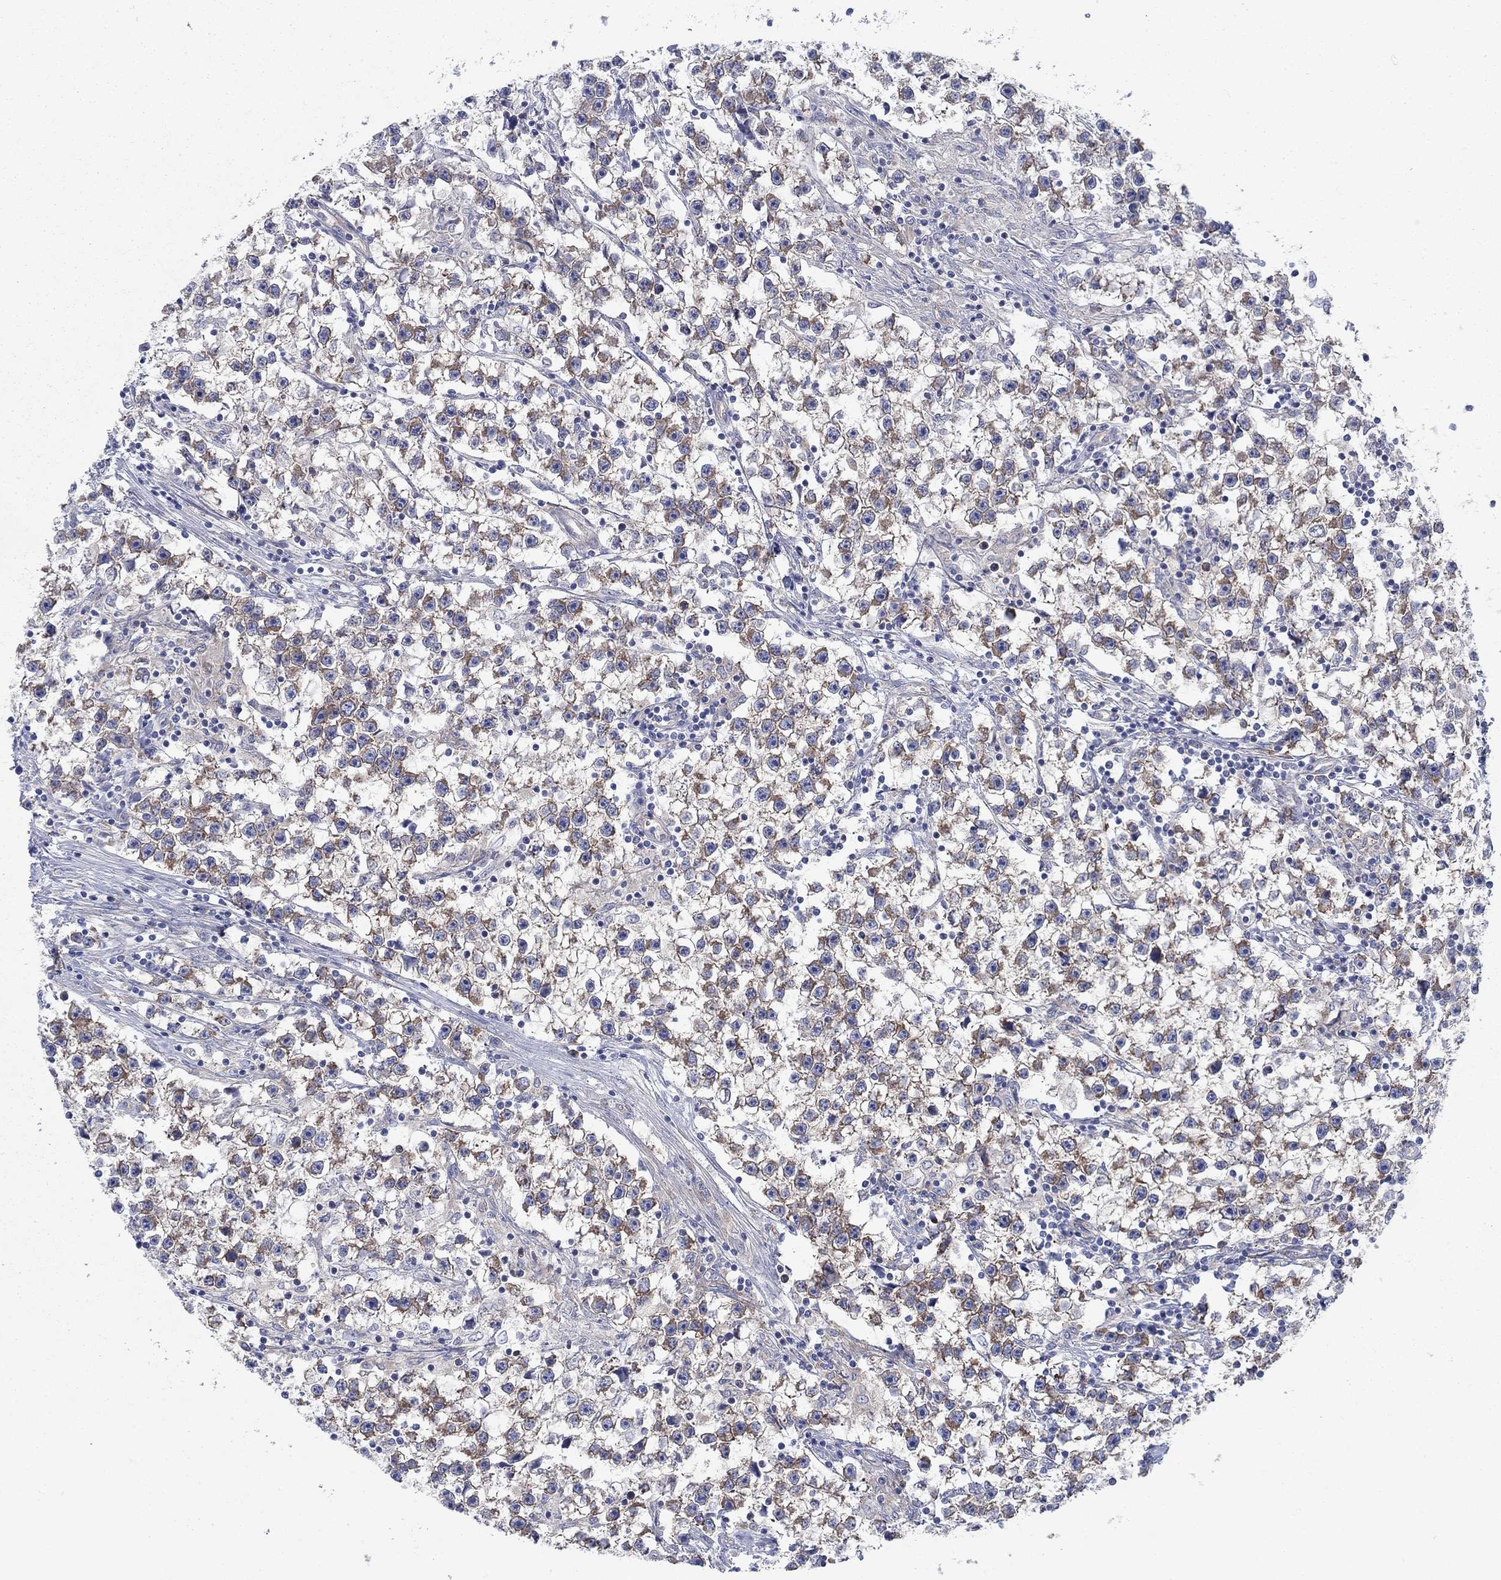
{"staining": {"intensity": "moderate", "quantity": "25%-75%", "location": "cytoplasmic/membranous"}, "tissue": "testis cancer", "cell_type": "Tumor cells", "image_type": "cancer", "snomed": [{"axis": "morphology", "description": "Seminoma, NOS"}, {"axis": "topography", "description": "Testis"}], "caption": "Immunohistochemistry (IHC) (DAB) staining of human seminoma (testis) demonstrates moderate cytoplasmic/membranous protein staining in about 25%-75% of tumor cells.", "gene": "TMEM59", "patient": {"sex": "male", "age": 59}}